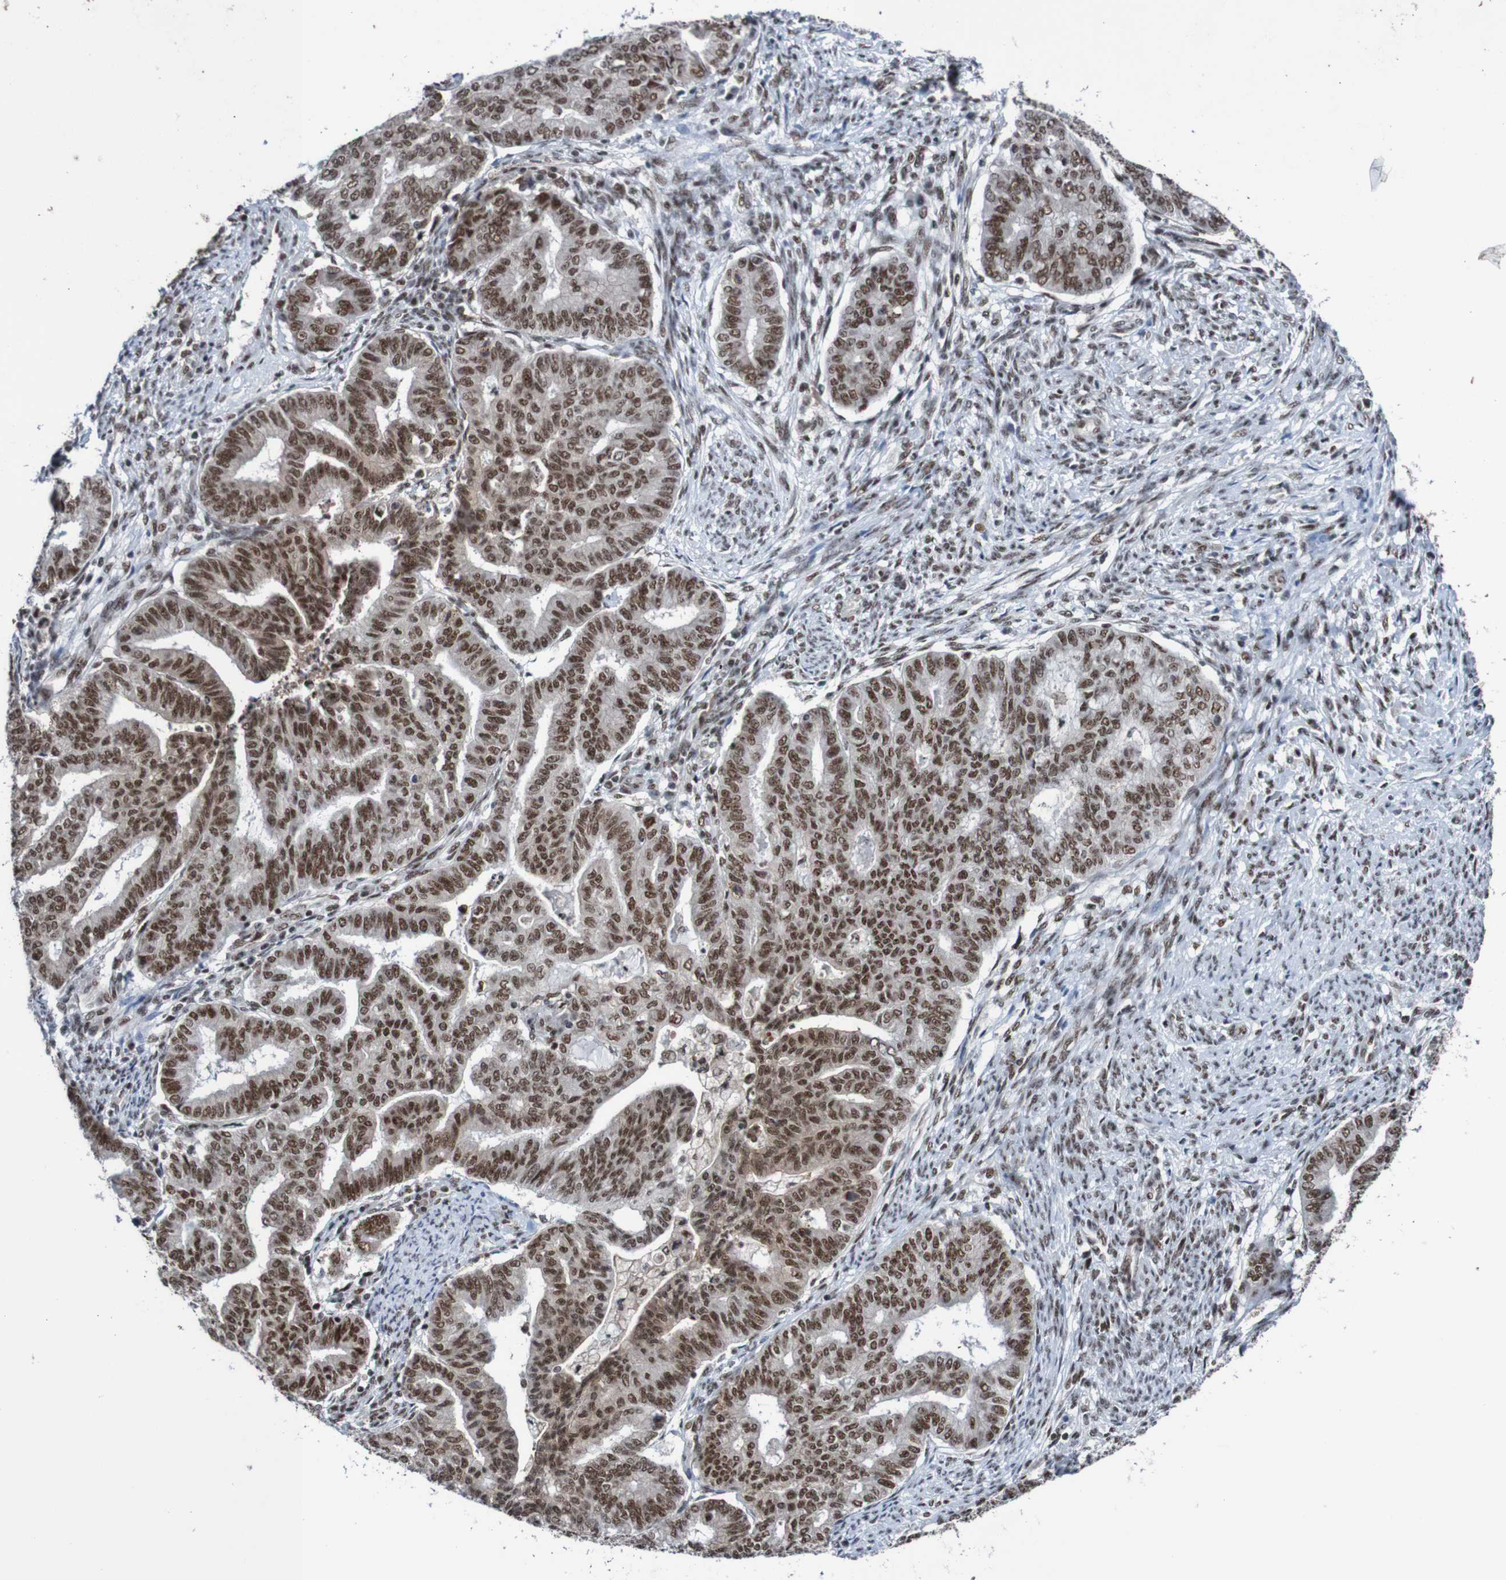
{"staining": {"intensity": "strong", "quantity": ">75%", "location": "nuclear"}, "tissue": "endometrial cancer", "cell_type": "Tumor cells", "image_type": "cancer", "snomed": [{"axis": "morphology", "description": "Adenocarcinoma, NOS"}, {"axis": "topography", "description": "Endometrium"}], "caption": "A high-resolution image shows IHC staining of endometrial cancer (adenocarcinoma), which demonstrates strong nuclear expression in about >75% of tumor cells.", "gene": "CDC5L", "patient": {"sex": "female", "age": 79}}